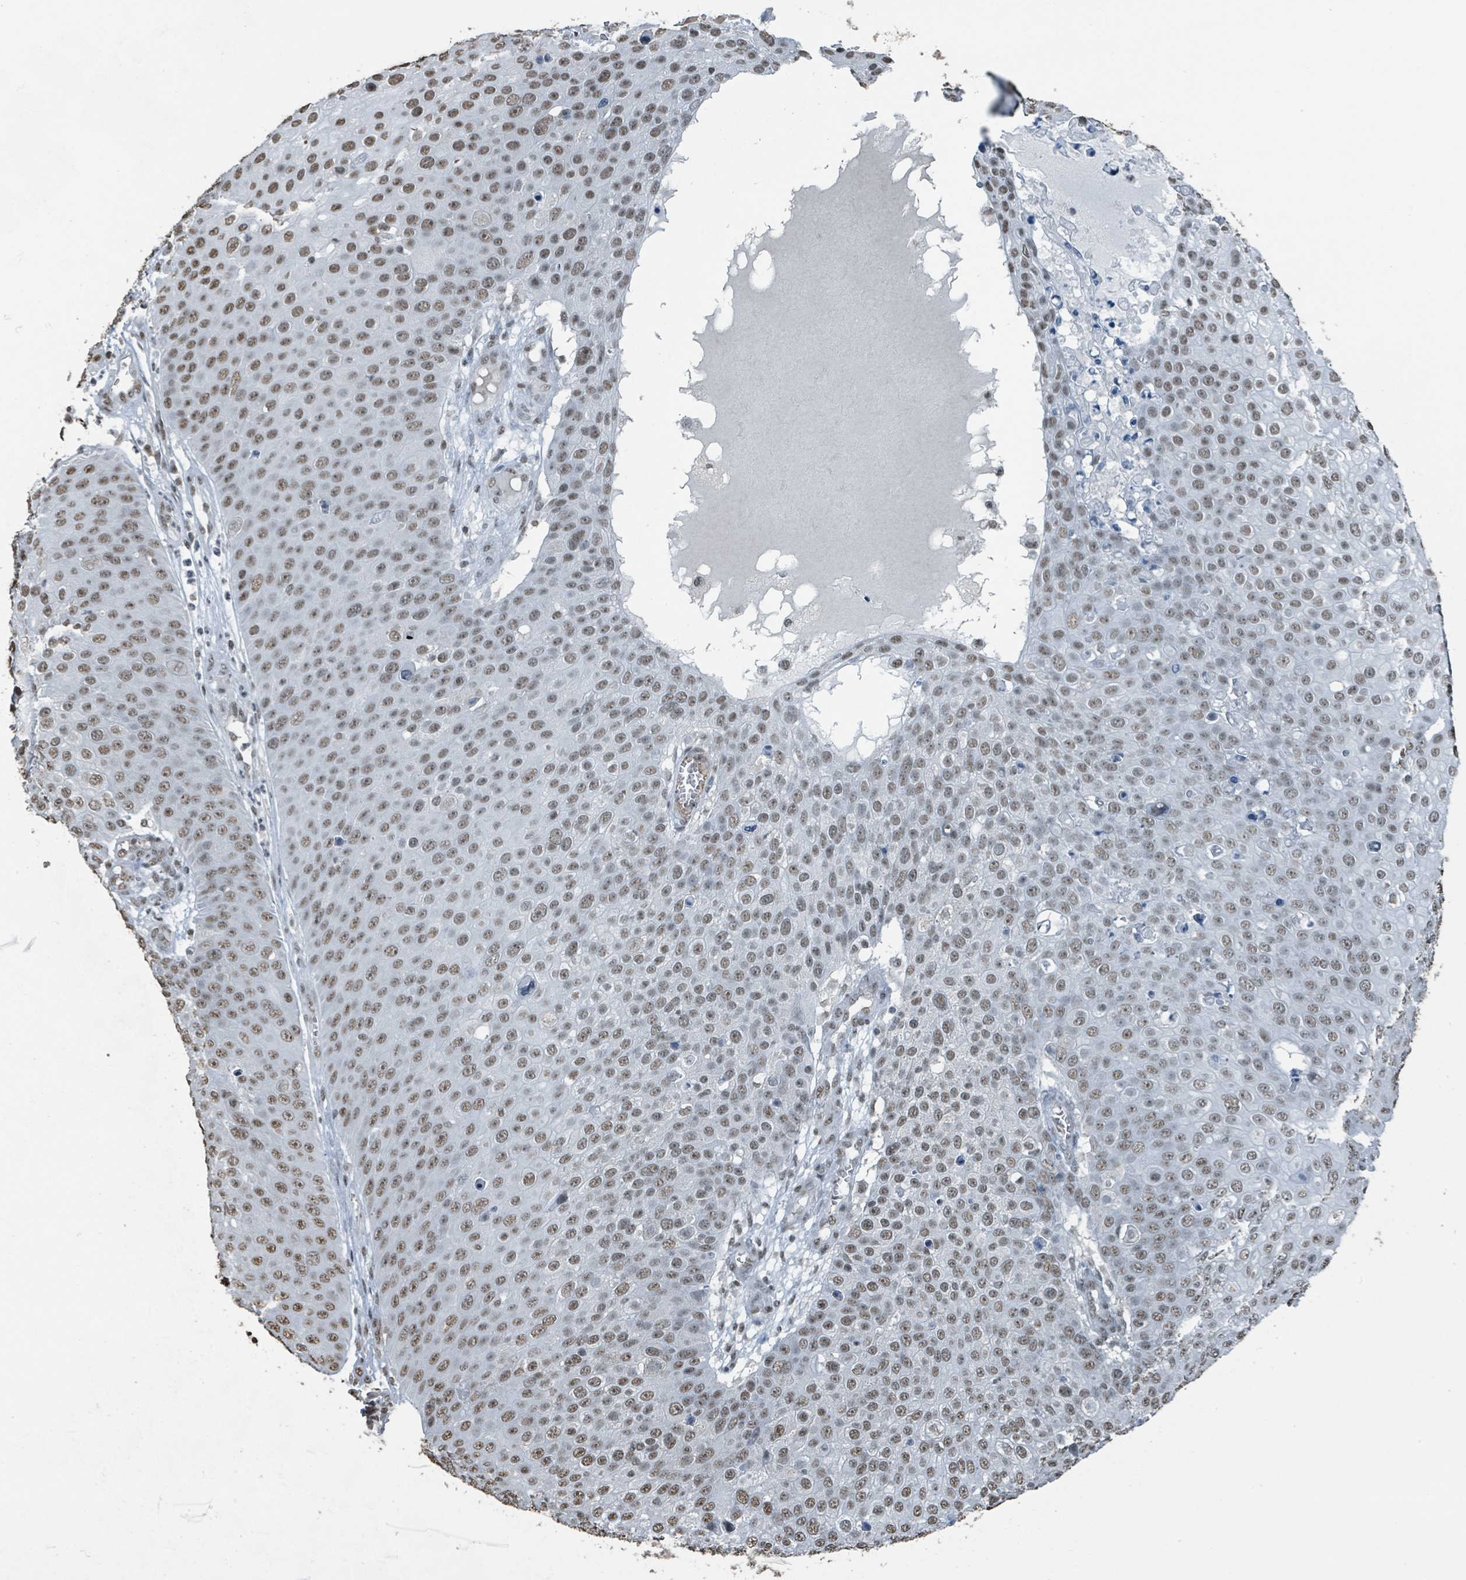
{"staining": {"intensity": "moderate", "quantity": ">75%", "location": "nuclear"}, "tissue": "skin cancer", "cell_type": "Tumor cells", "image_type": "cancer", "snomed": [{"axis": "morphology", "description": "Squamous cell carcinoma, NOS"}, {"axis": "topography", "description": "Skin"}], "caption": "High-power microscopy captured an immunohistochemistry photomicrograph of skin cancer, revealing moderate nuclear positivity in approximately >75% of tumor cells.", "gene": "PHIP", "patient": {"sex": "male", "age": 71}}